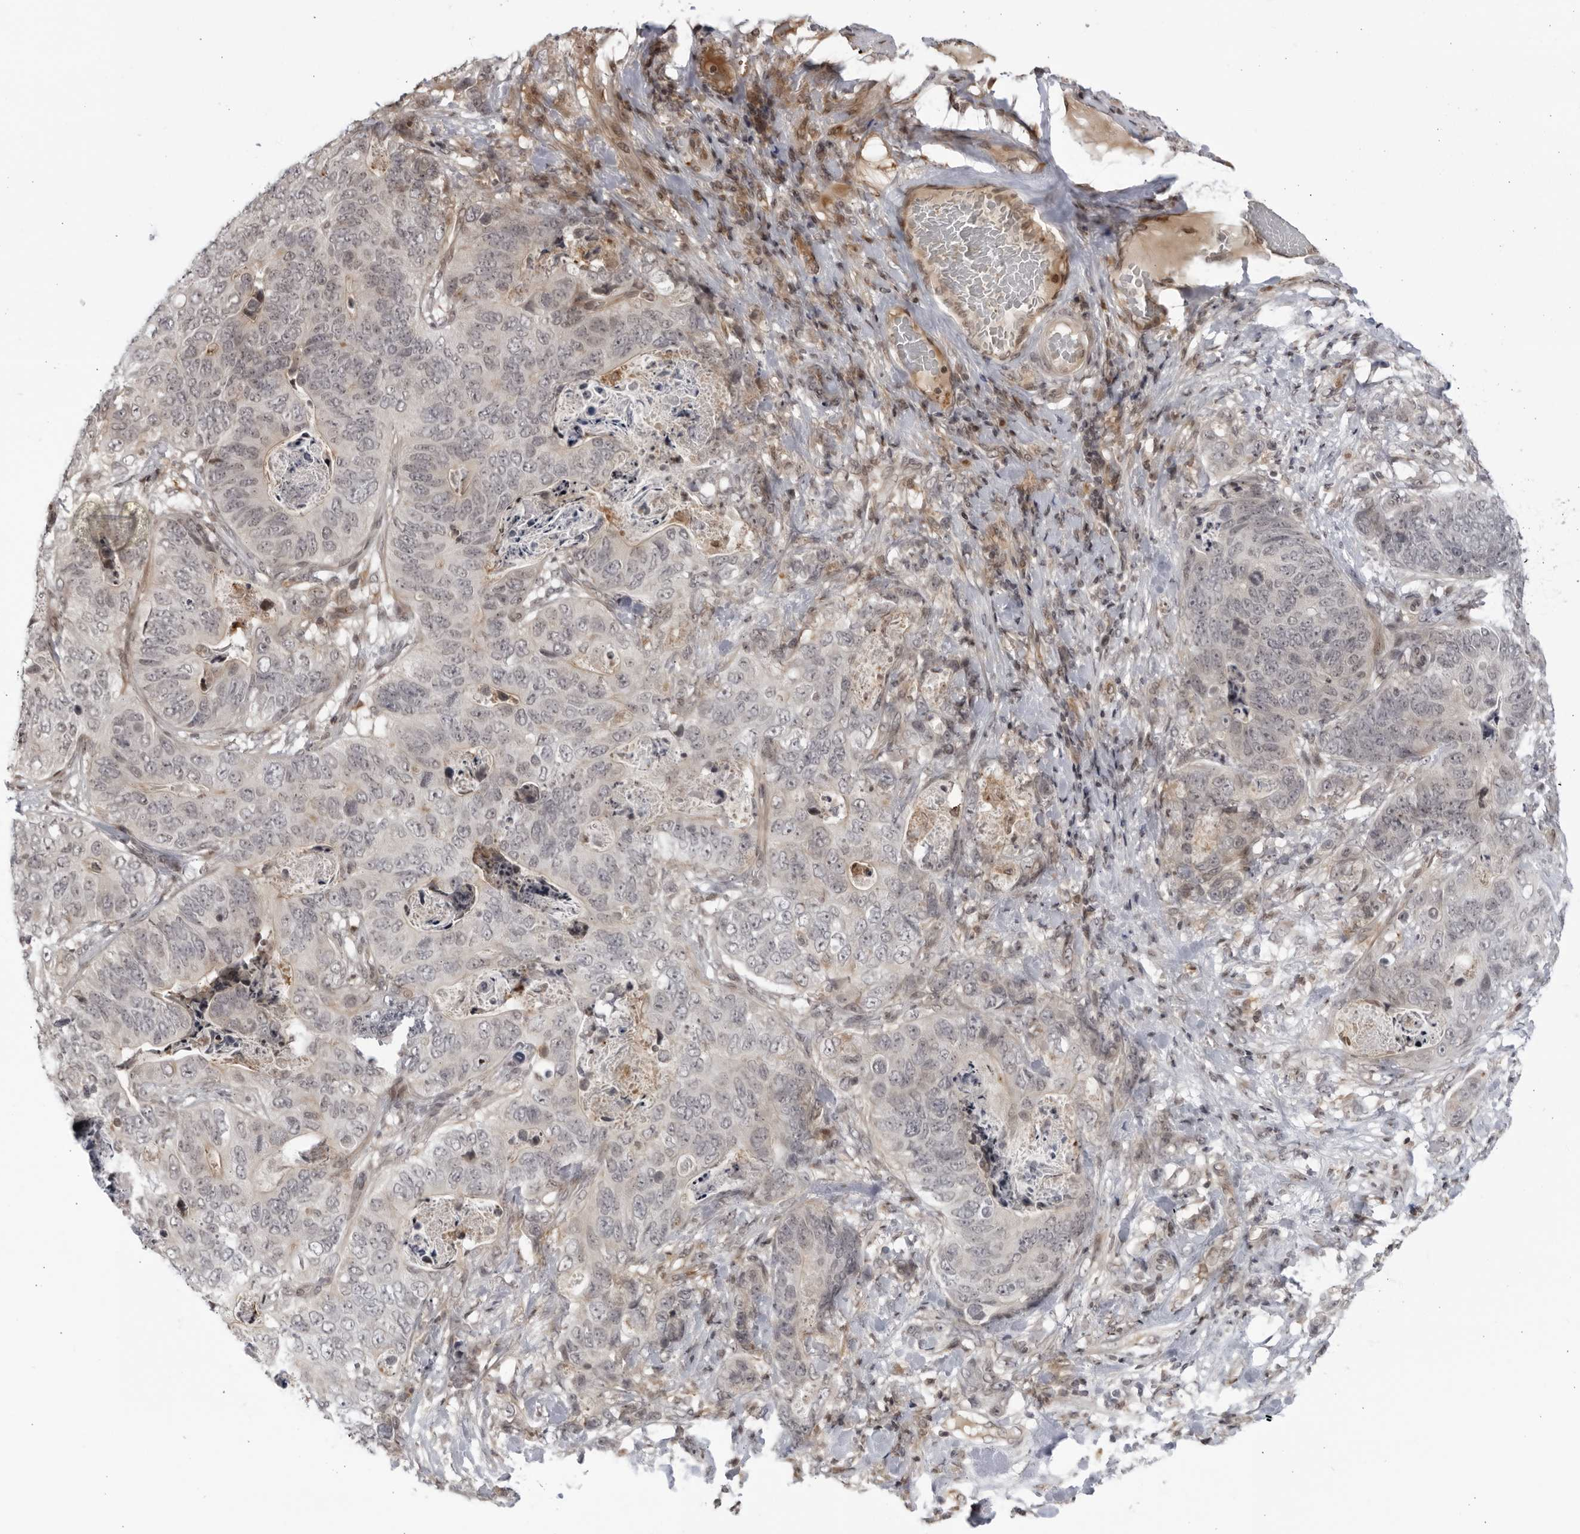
{"staining": {"intensity": "negative", "quantity": "none", "location": "none"}, "tissue": "stomach cancer", "cell_type": "Tumor cells", "image_type": "cancer", "snomed": [{"axis": "morphology", "description": "Normal tissue, NOS"}, {"axis": "morphology", "description": "Adenocarcinoma, NOS"}, {"axis": "topography", "description": "Stomach"}], "caption": "This photomicrograph is of stomach cancer stained with immunohistochemistry (IHC) to label a protein in brown with the nuclei are counter-stained blue. There is no expression in tumor cells.", "gene": "DTL", "patient": {"sex": "female", "age": 89}}